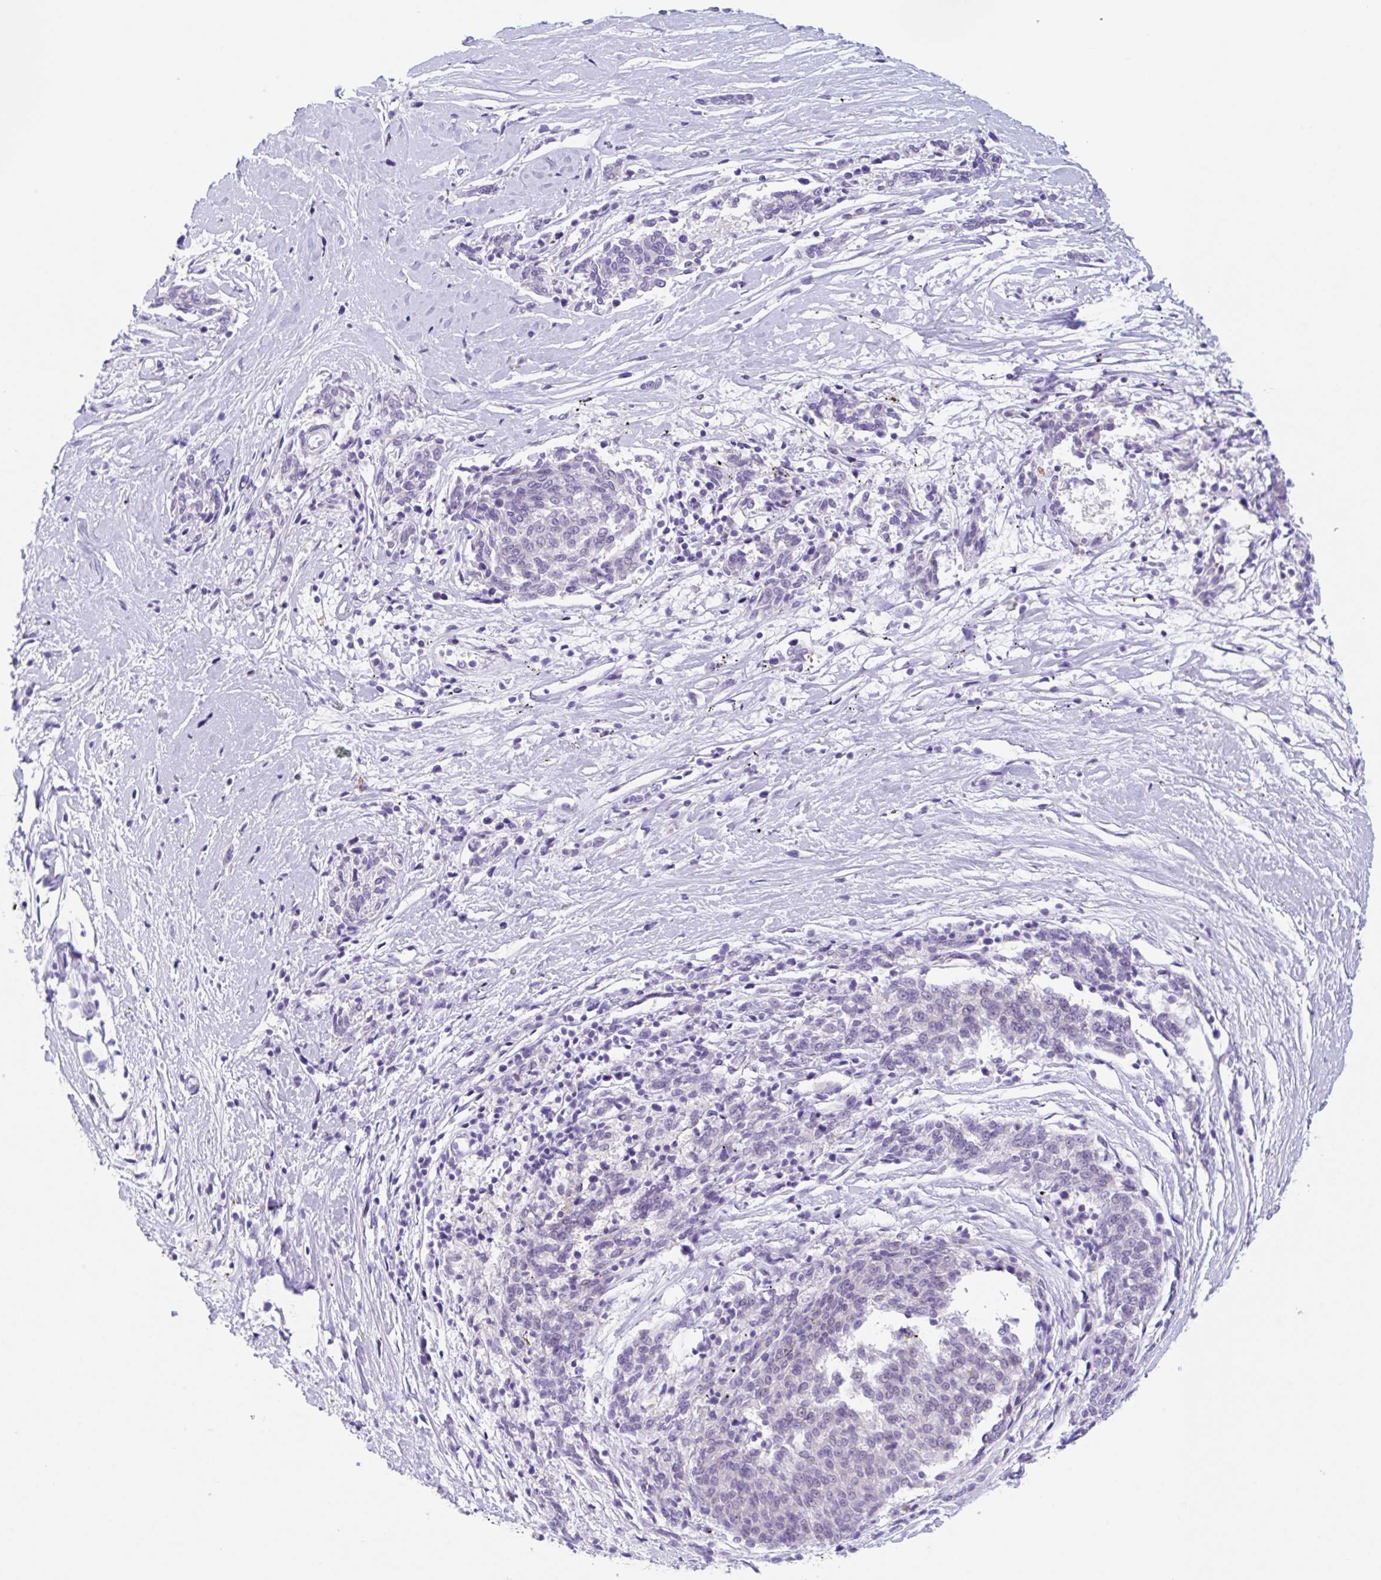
{"staining": {"intensity": "negative", "quantity": "none", "location": "none"}, "tissue": "melanoma", "cell_type": "Tumor cells", "image_type": "cancer", "snomed": [{"axis": "morphology", "description": "Malignant melanoma, NOS"}, {"axis": "topography", "description": "Skin"}], "caption": "The histopathology image exhibits no staining of tumor cells in melanoma.", "gene": "TBPL2", "patient": {"sex": "female", "age": 72}}